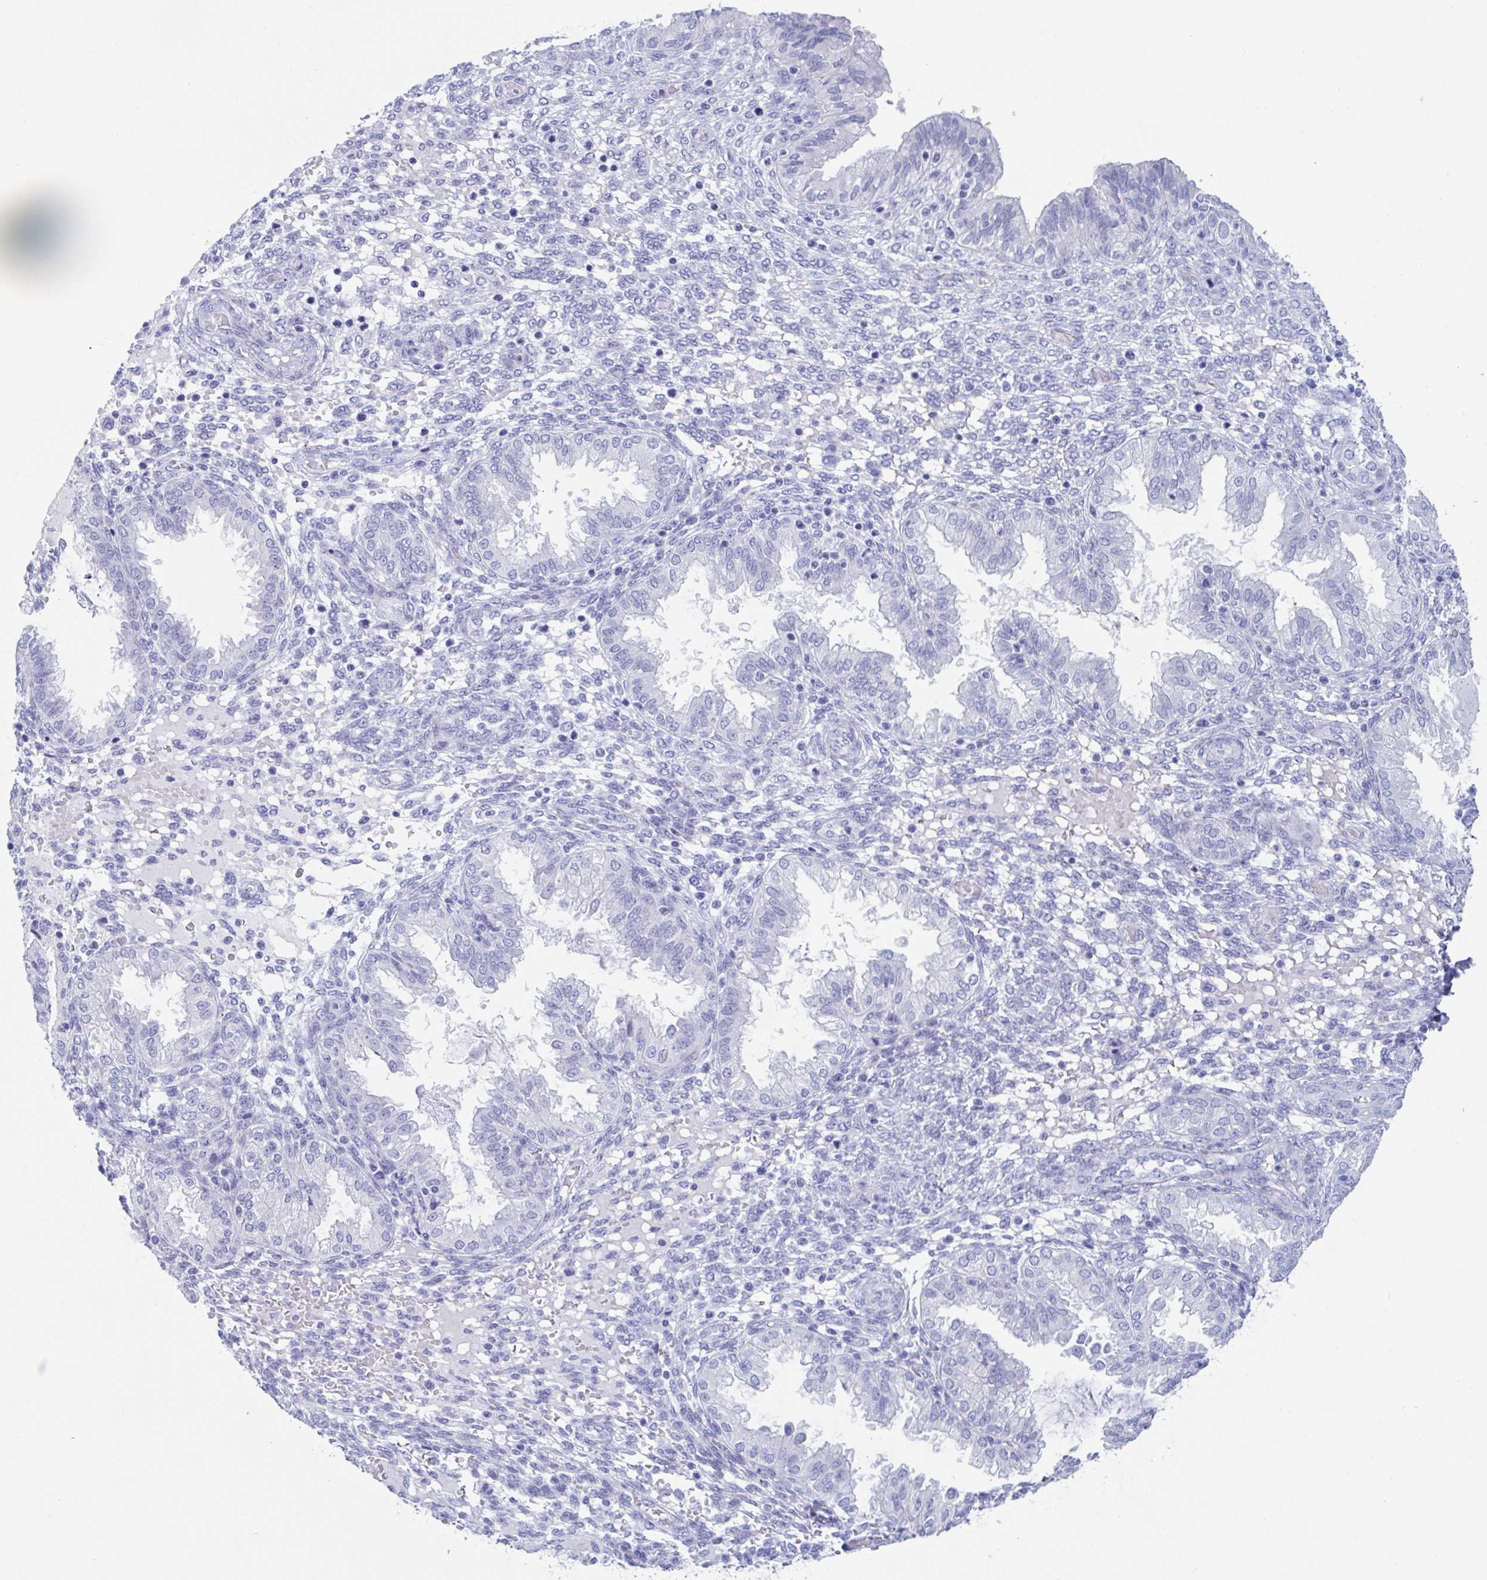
{"staining": {"intensity": "negative", "quantity": "none", "location": "none"}, "tissue": "endometrium", "cell_type": "Cells in endometrial stroma", "image_type": "normal", "snomed": [{"axis": "morphology", "description": "Normal tissue, NOS"}, {"axis": "topography", "description": "Endometrium"}], "caption": "This is a histopathology image of immunohistochemistry staining of unremarkable endometrium, which shows no expression in cells in endometrial stroma.", "gene": "ZPBP", "patient": {"sex": "female", "age": 33}}